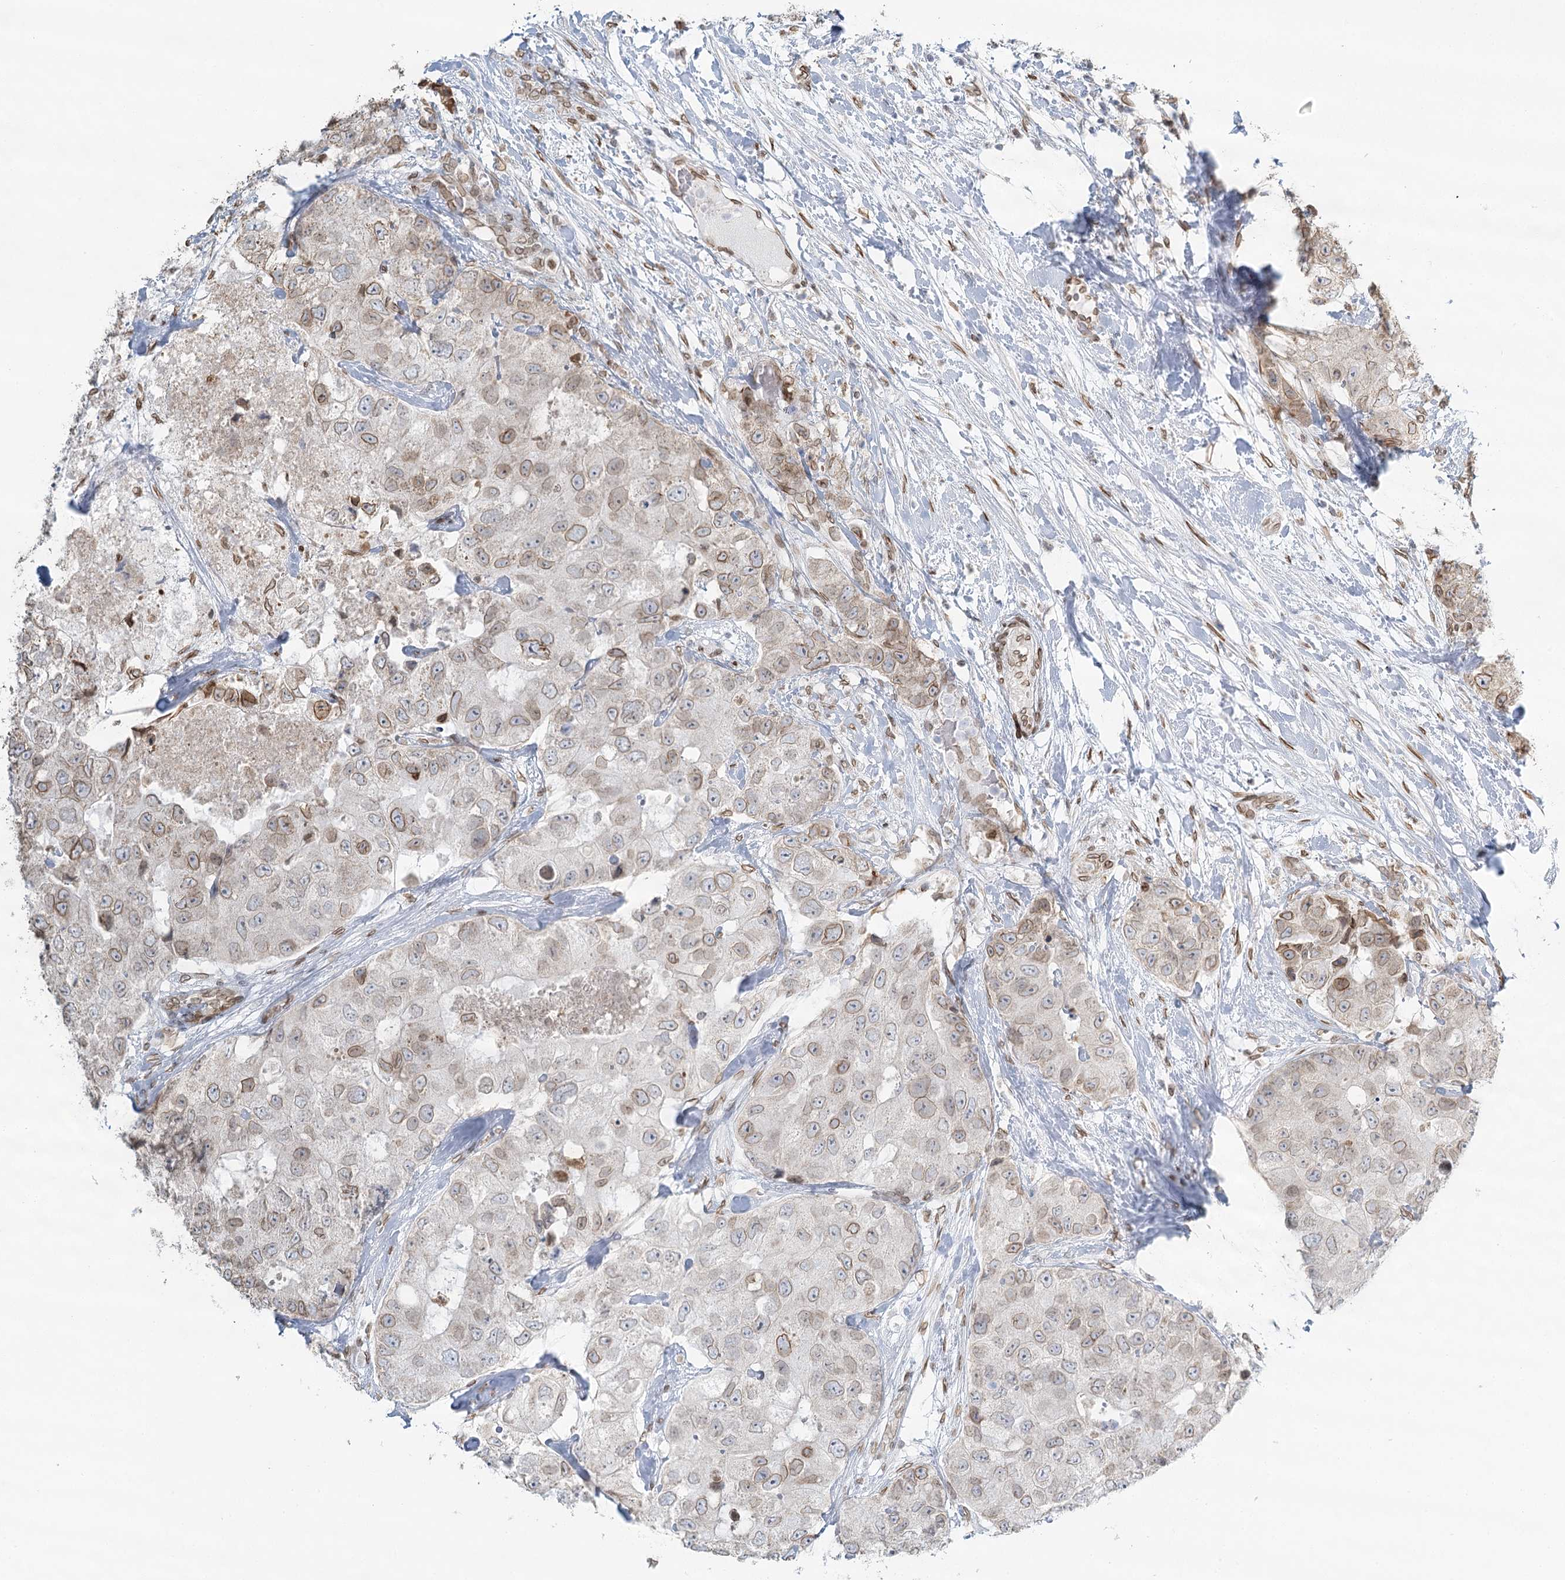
{"staining": {"intensity": "moderate", "quantity": "25%-75%", "location": "cytoplasmic/membranous,nuclear"}, "tissue": "breast cancer", "cell_type": "Tumor cells", "image_type": "cancer", "snomed": [{"axis": "morphology", "description": "Duct carcinoma"}, {"axis": "topography", "description": "Breast"}], "caption": "This histopathology image displays breast intraductal carcinoma stained with IHC to label a protein in brown. The cytoplasmic/membranous and nuclear of tumor cells show moderate positivity for the protein. Nuclei are counter-stained blue.", "gene": "VWA5A", "patient": {"sex": "female", "age": 62}}